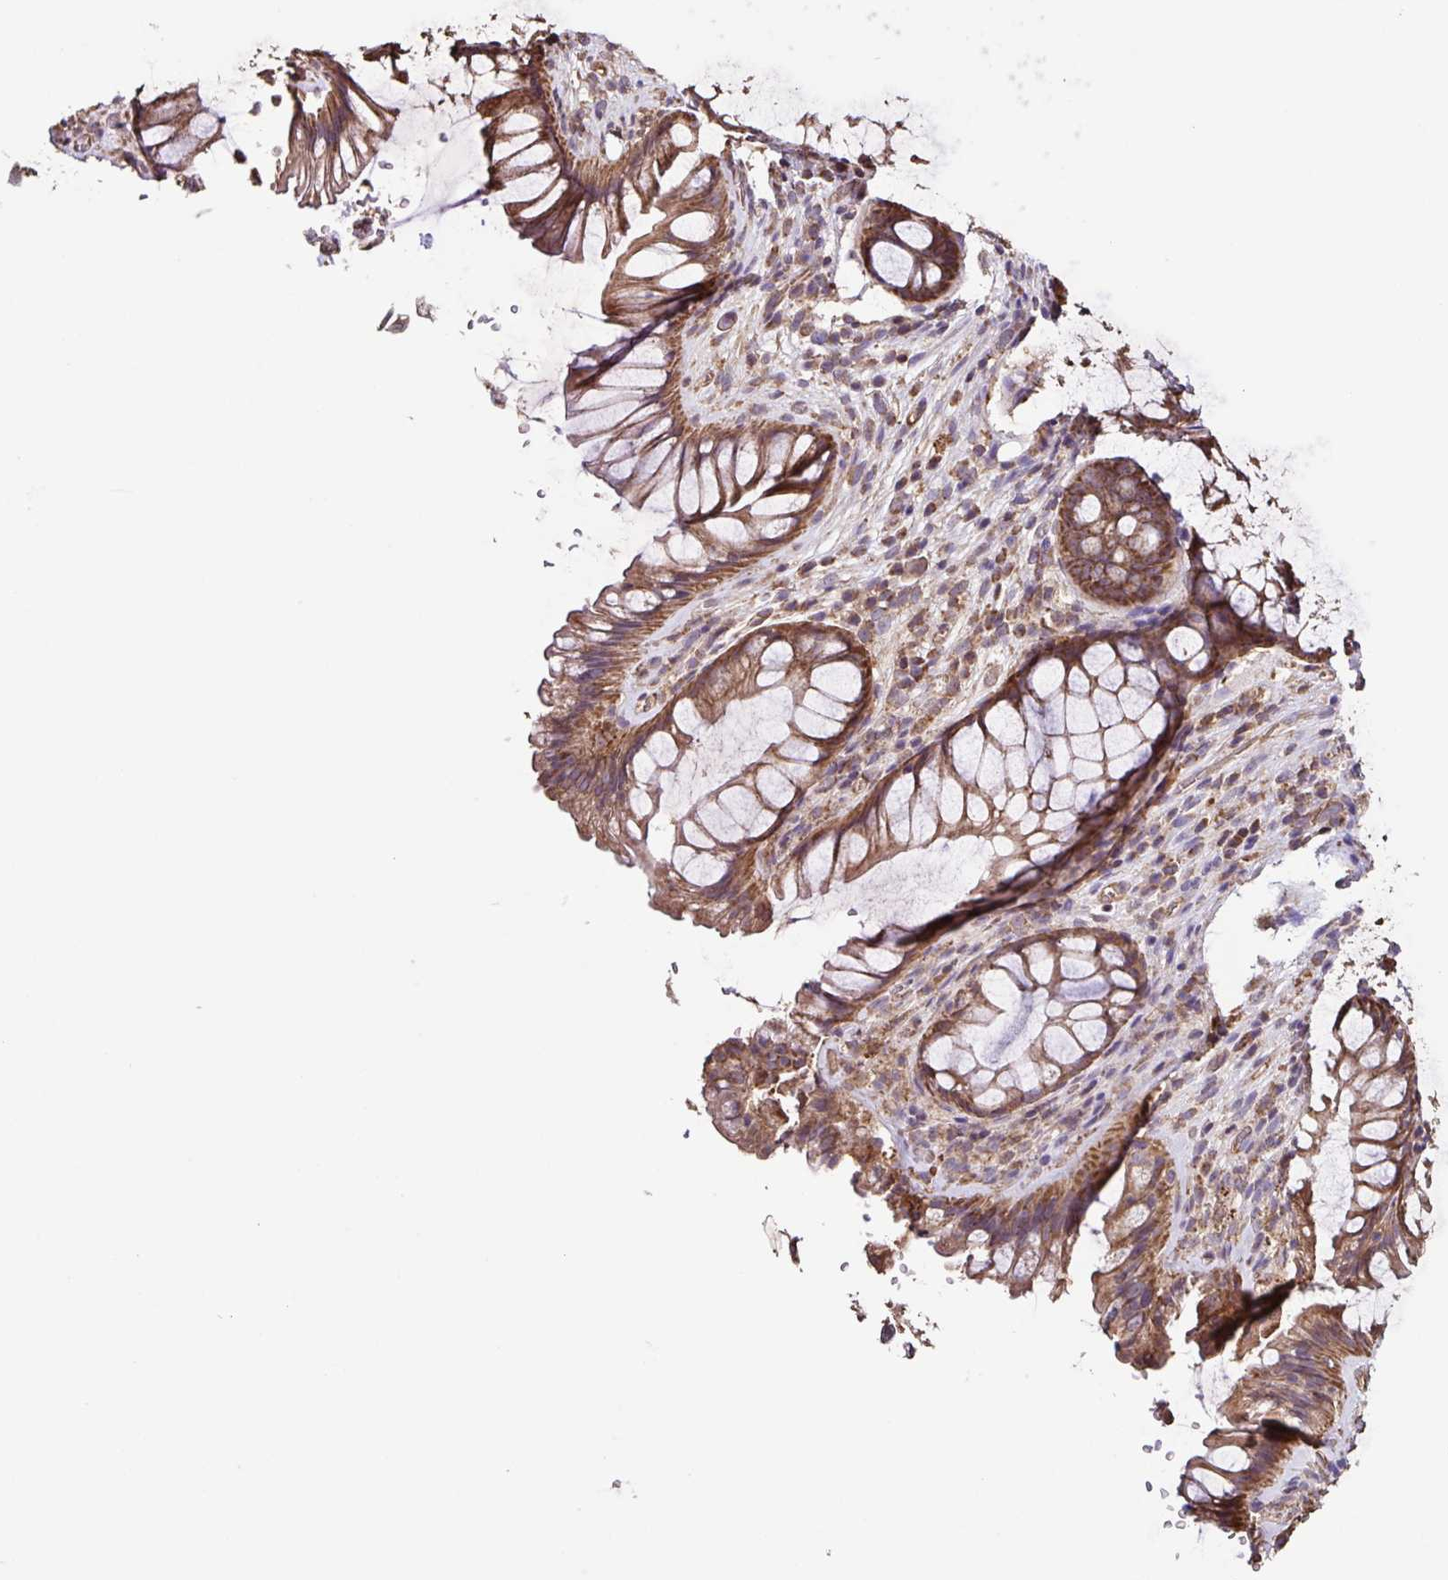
{"staining": {"intensity": "moderate", "quantity": ">75%", "location": "cytoplasmic/membranous"}, "tissue": "rectum", "cell_type": "Glandular cells", "image_type": "normal", "snomed": [{"axis": "morphology", "description": "Normal tissue, NOS"}, {"axis": "topography", "description": "Rectum"}], "caption": "High-power microscopy captured an IHC histopathology image of normal rectum, revealing moderate cytoplasmic/membranous staining in about >75% of glandular cells.", "gene": "MAN1A1", "patient": {"sex": "male", "age": 53}}